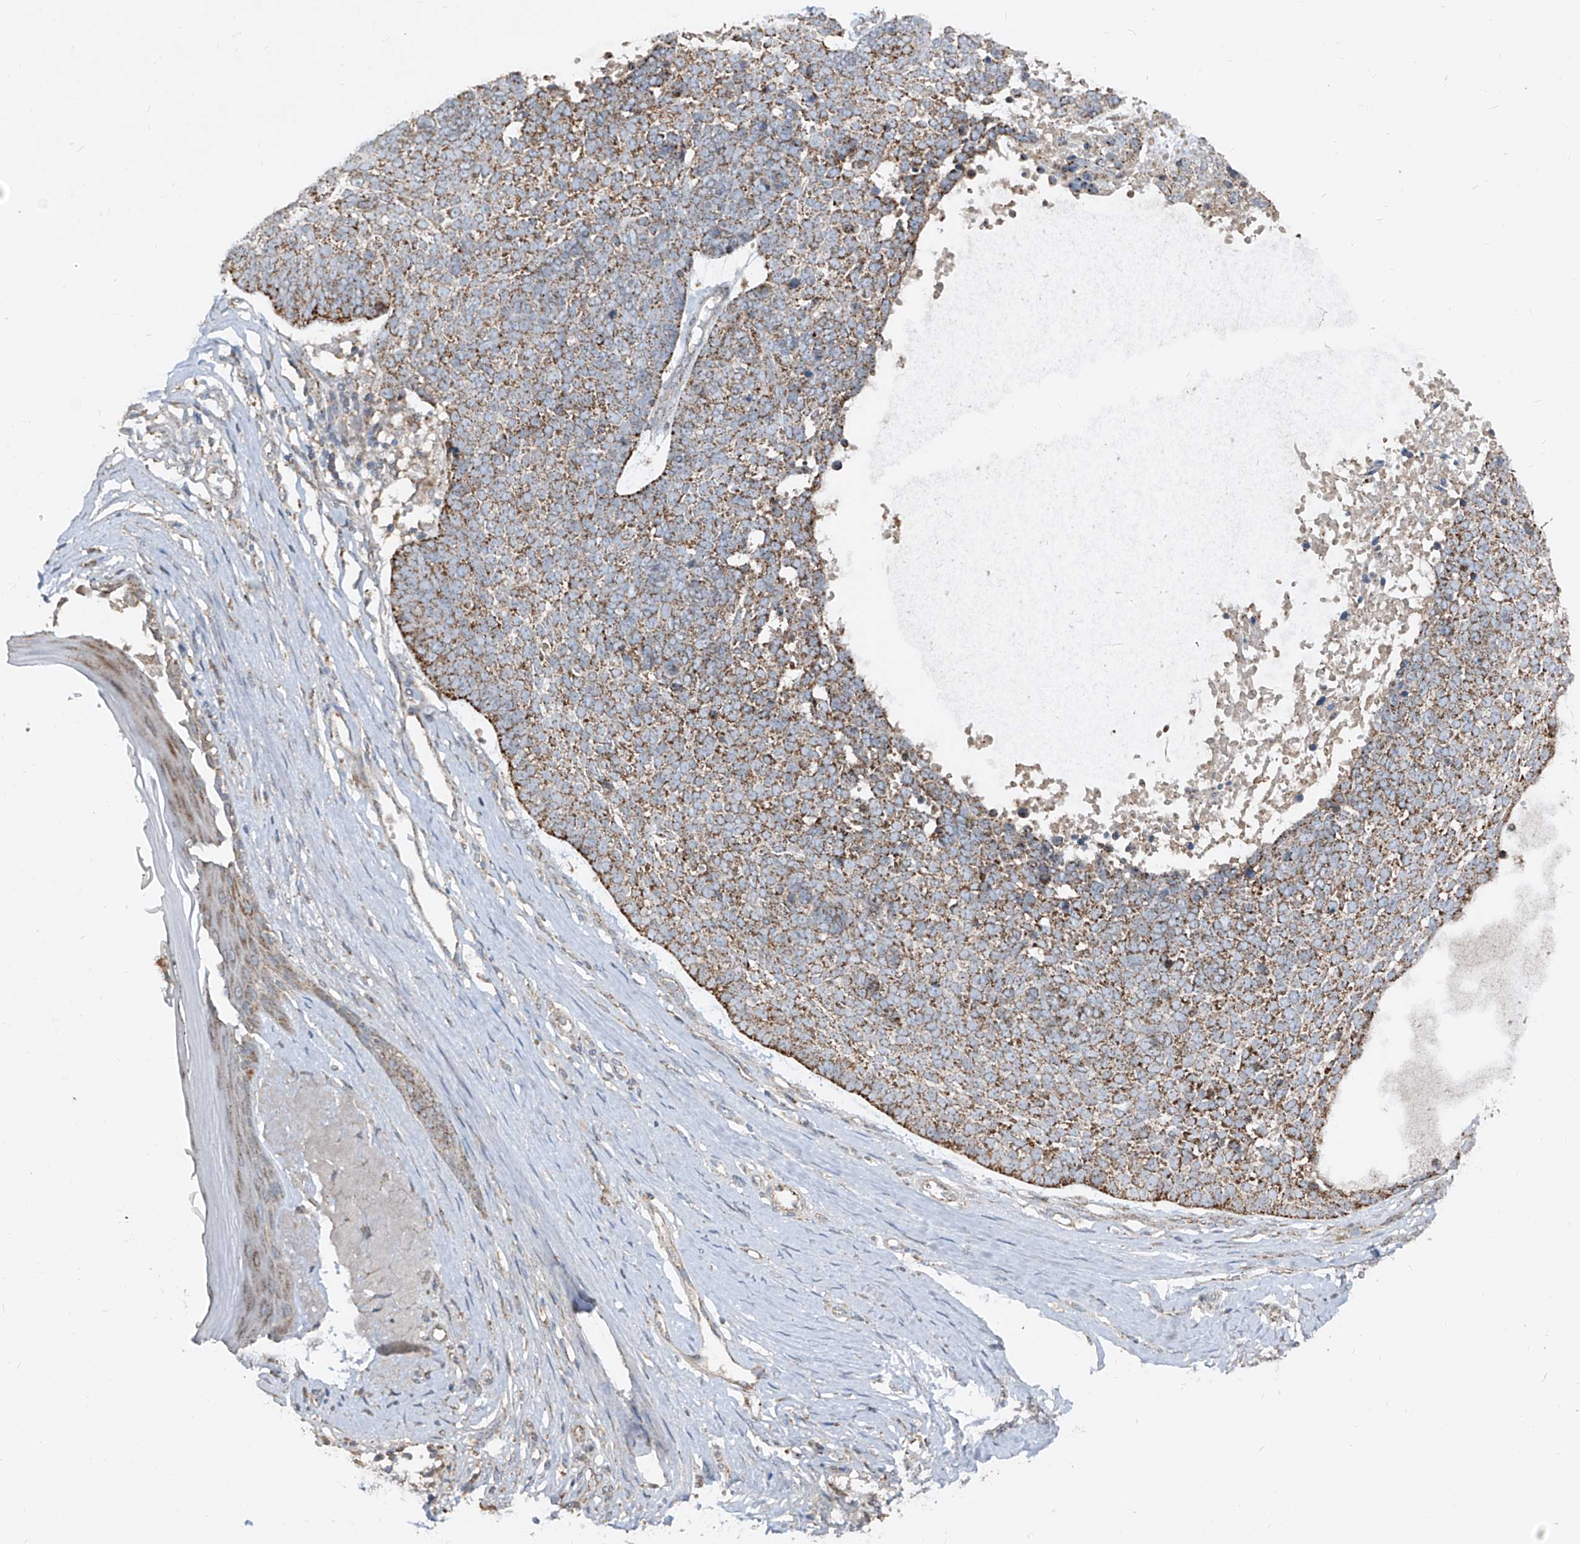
{"staining": {"intensity": "strong", "quantity": "25%-75%", "location": "cytoplasmic/membranous"}, "tissue": "skin cancer", "cell_type": "Tumor cells", "image_type": "cancer", "snomed": [{"axis": "morphology", "description": "Basal cell carcinoma"}, {"axis": "topography", "description": "Skin"}], "caption": "This image exhibits immunohistochemistry staining of skin cancer (basal cell carcinoma), with high strong cytoplasmic/membranous positivity in about 25%-75% of tumor cells.", "gene": "ABCD3", "patient": {"sex": "female", "age": 81}}